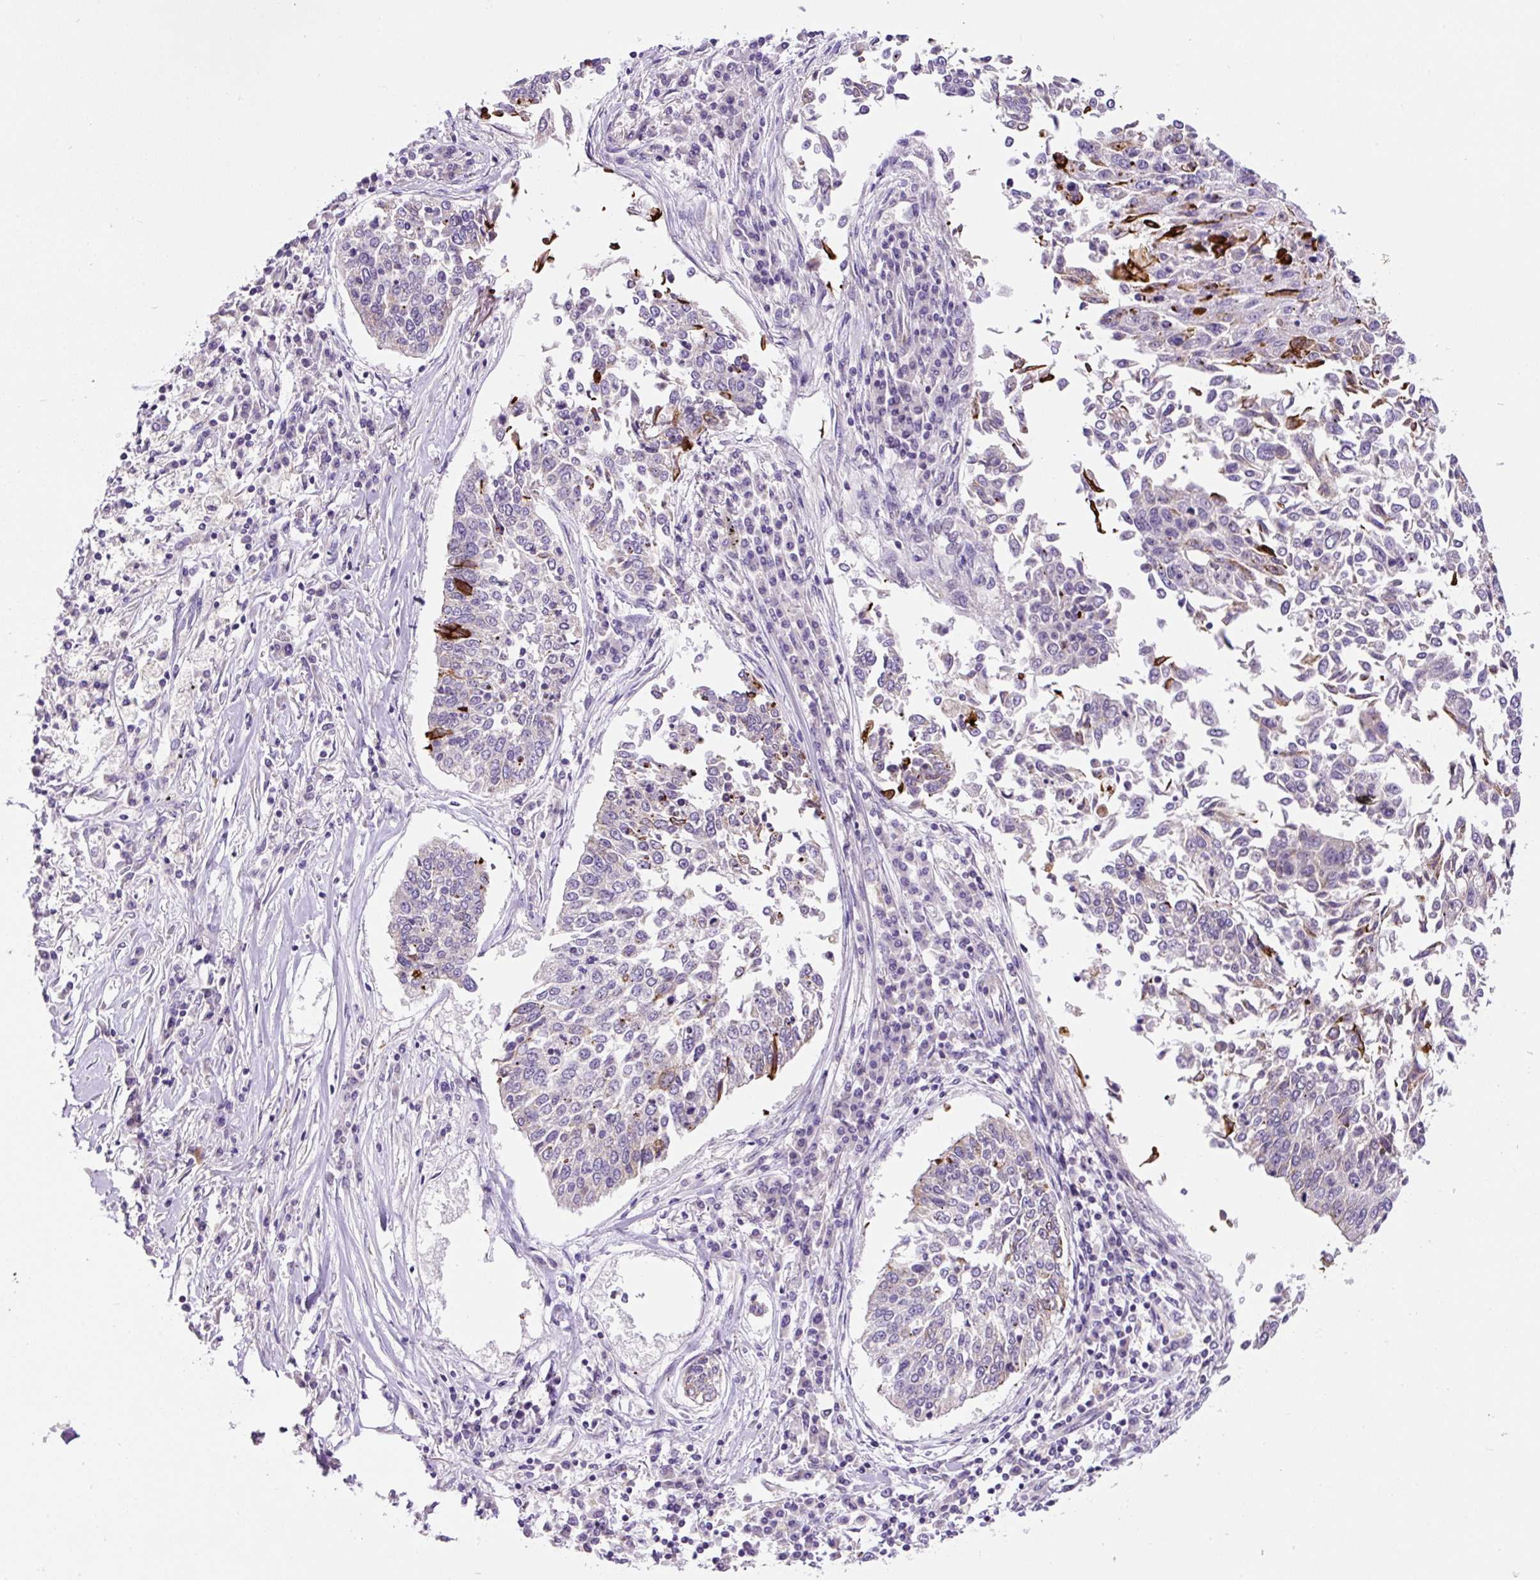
{"staining": {"intensity": "strong", "quantity": "<25%", "location": "cytoplasmic/membranous"}, "tissue": "lung cancer", "cell_type": "Tumor cells", "image_type": "cancer", "snomed": [{"axis": "morphology", "description": "Normal tissue, NOS"}, {"axis": "morphology", "description": "Squamous cell carcinoma, NOS"}, {"axis": "topography", "description": "Cartilage tissue"}, {"axis": "topography", "description": "Bronchus"}, {"axis": "topography", "description": "Lung"}, {"axis": "topography", "description": "Peripheral nerve tissue"}], "caption": "This is a micrograph of immunohistochemistry (IHC) staining of lung cancer (squamous cell carcinoma), which shows strong expression in the cytoplasmic/membranous of tumor cells.", "gene": "OGDHL", "patient": {"sex": "female", "age": 49}}